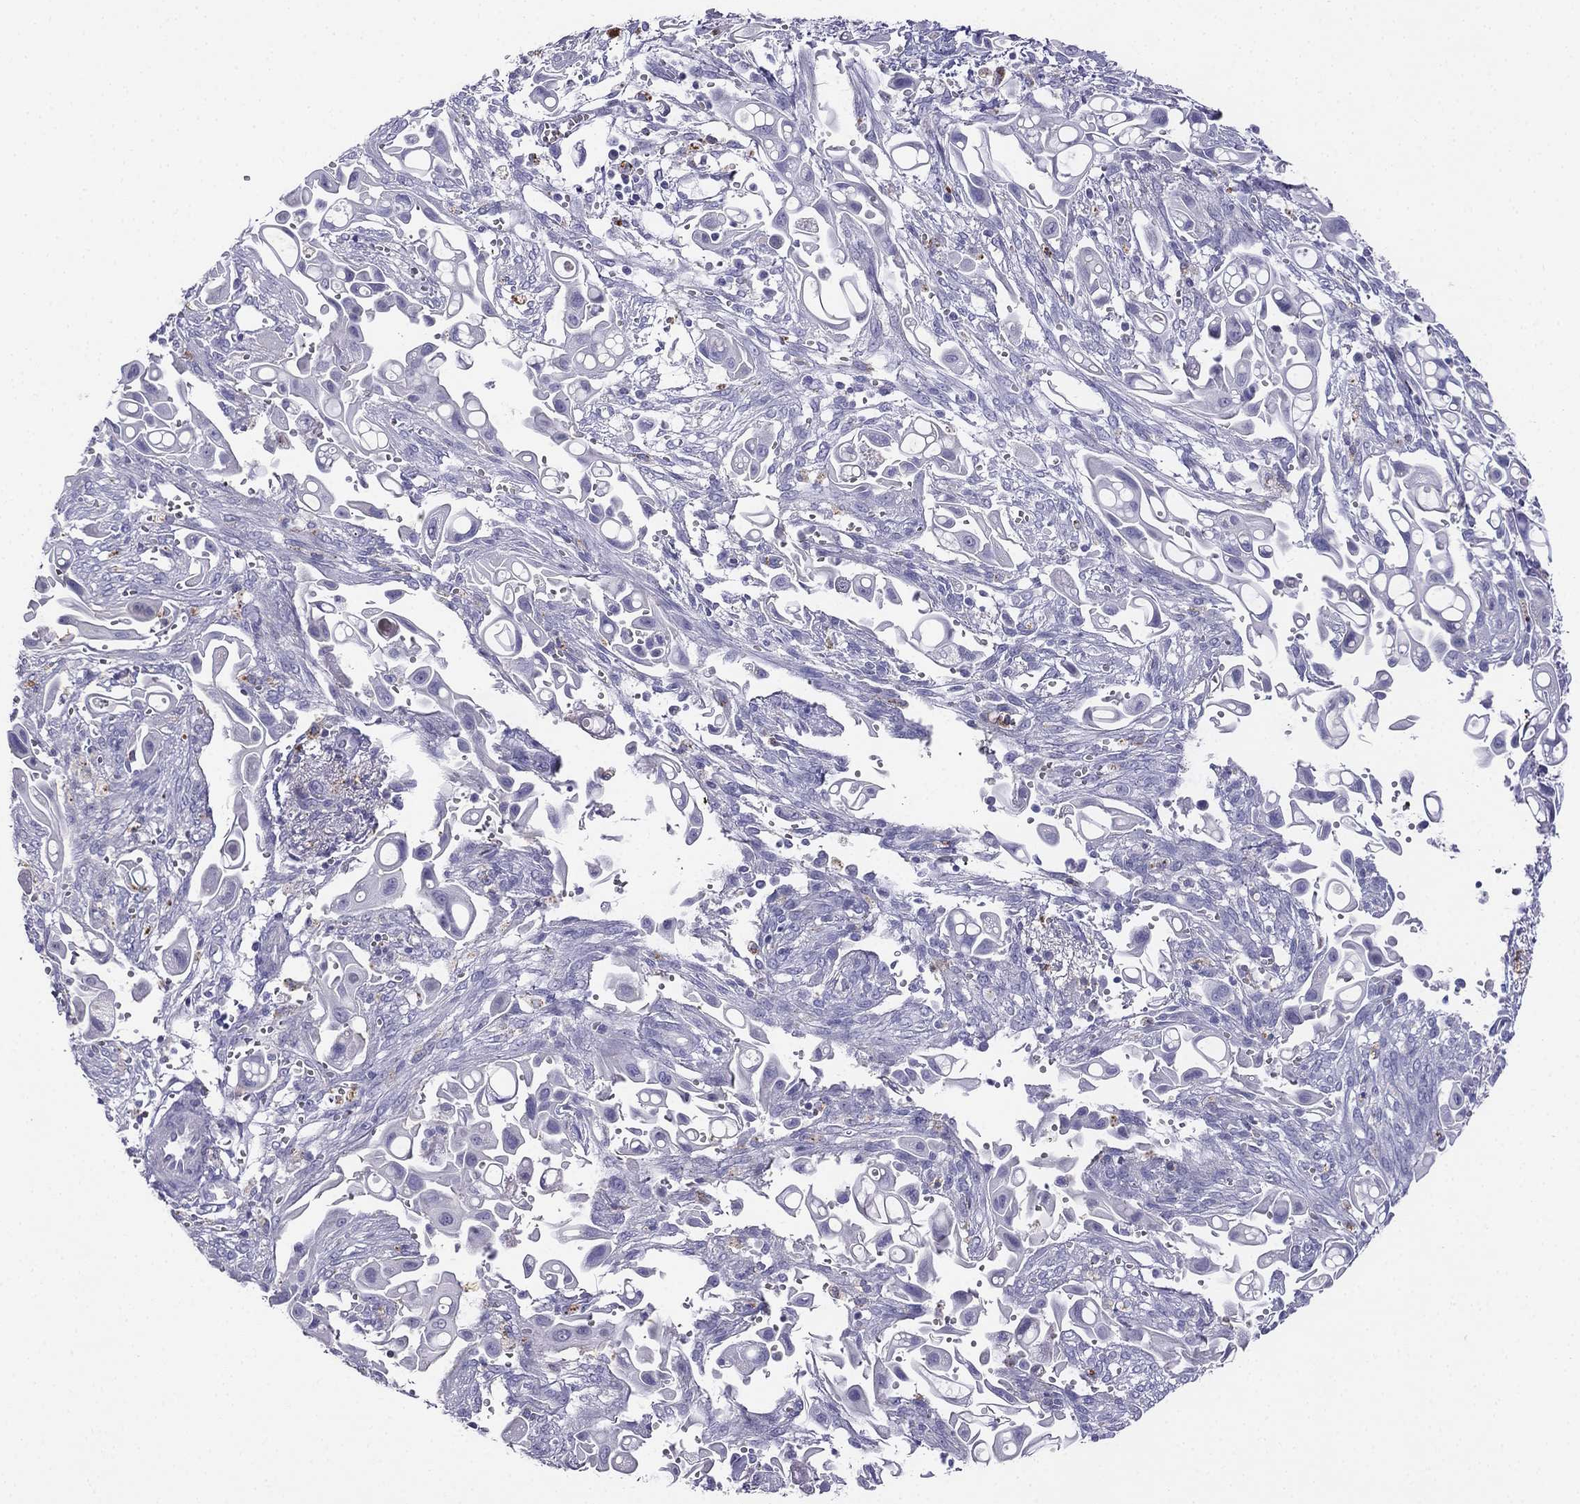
{"staining": {"intensity": "negative", "quantity": "none", "location": "none"}, "tissue": "pancreatic cancer", "cell_type": "Tumor cells", "image_type": "cancer", "snomed": [{"axis": "morphology", "description": "Adenocarcinoma, NOS"}, {"axis": "topography", "description": "Pancreas"}], "caption": "This is a histopathology image of immunohistochemistry staining of pancreatic adenocarcinoma, which shows no expression in tumor cells. (DAB (3,3'-diaminobenzidine) IHC visualized using brightfield microscopy, high magnification).", "gene": "ALOXE3", "patient": {"sex": "male", "age": 50}}